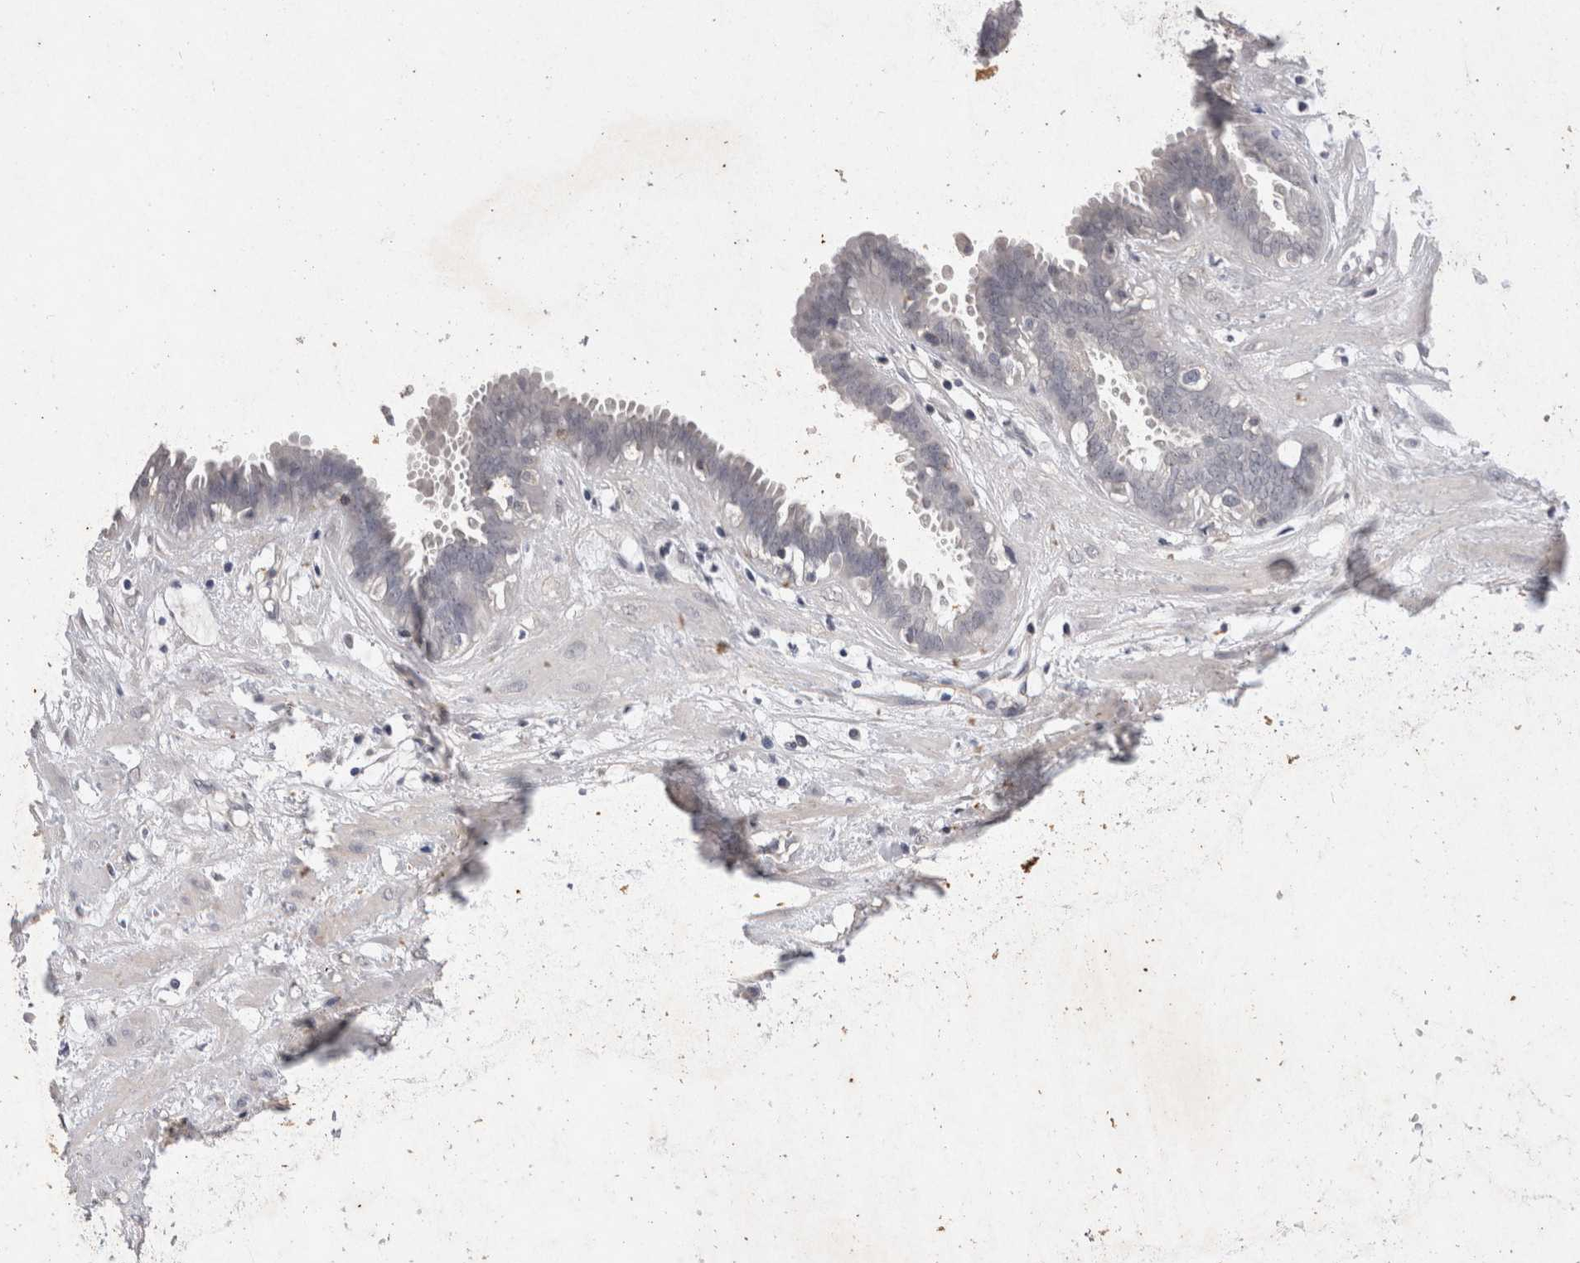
{"staining": {"intensity": "negative", "quantity": "none", "location": "none"}, "tissue": "fallopian tube", "cell_type": "Glandular cells", "image_type": "normal", "snomed": [{"axis": "morphology", "description": "Normal tissue, NOS"}, {"axis": "topography", "description": "Fallopian tube"}, {"axis": "topography", "description": "Placenta"}], "caption": "A photomicrograph of fallopian tube stained for a protein demonstrates no brown staining in glandular cells. (Immunohistochemistry (ihc), brightfield microscopy, high magnification).", "gene": "RASSF3", "patient": {"sex": "female", "age": 32}}